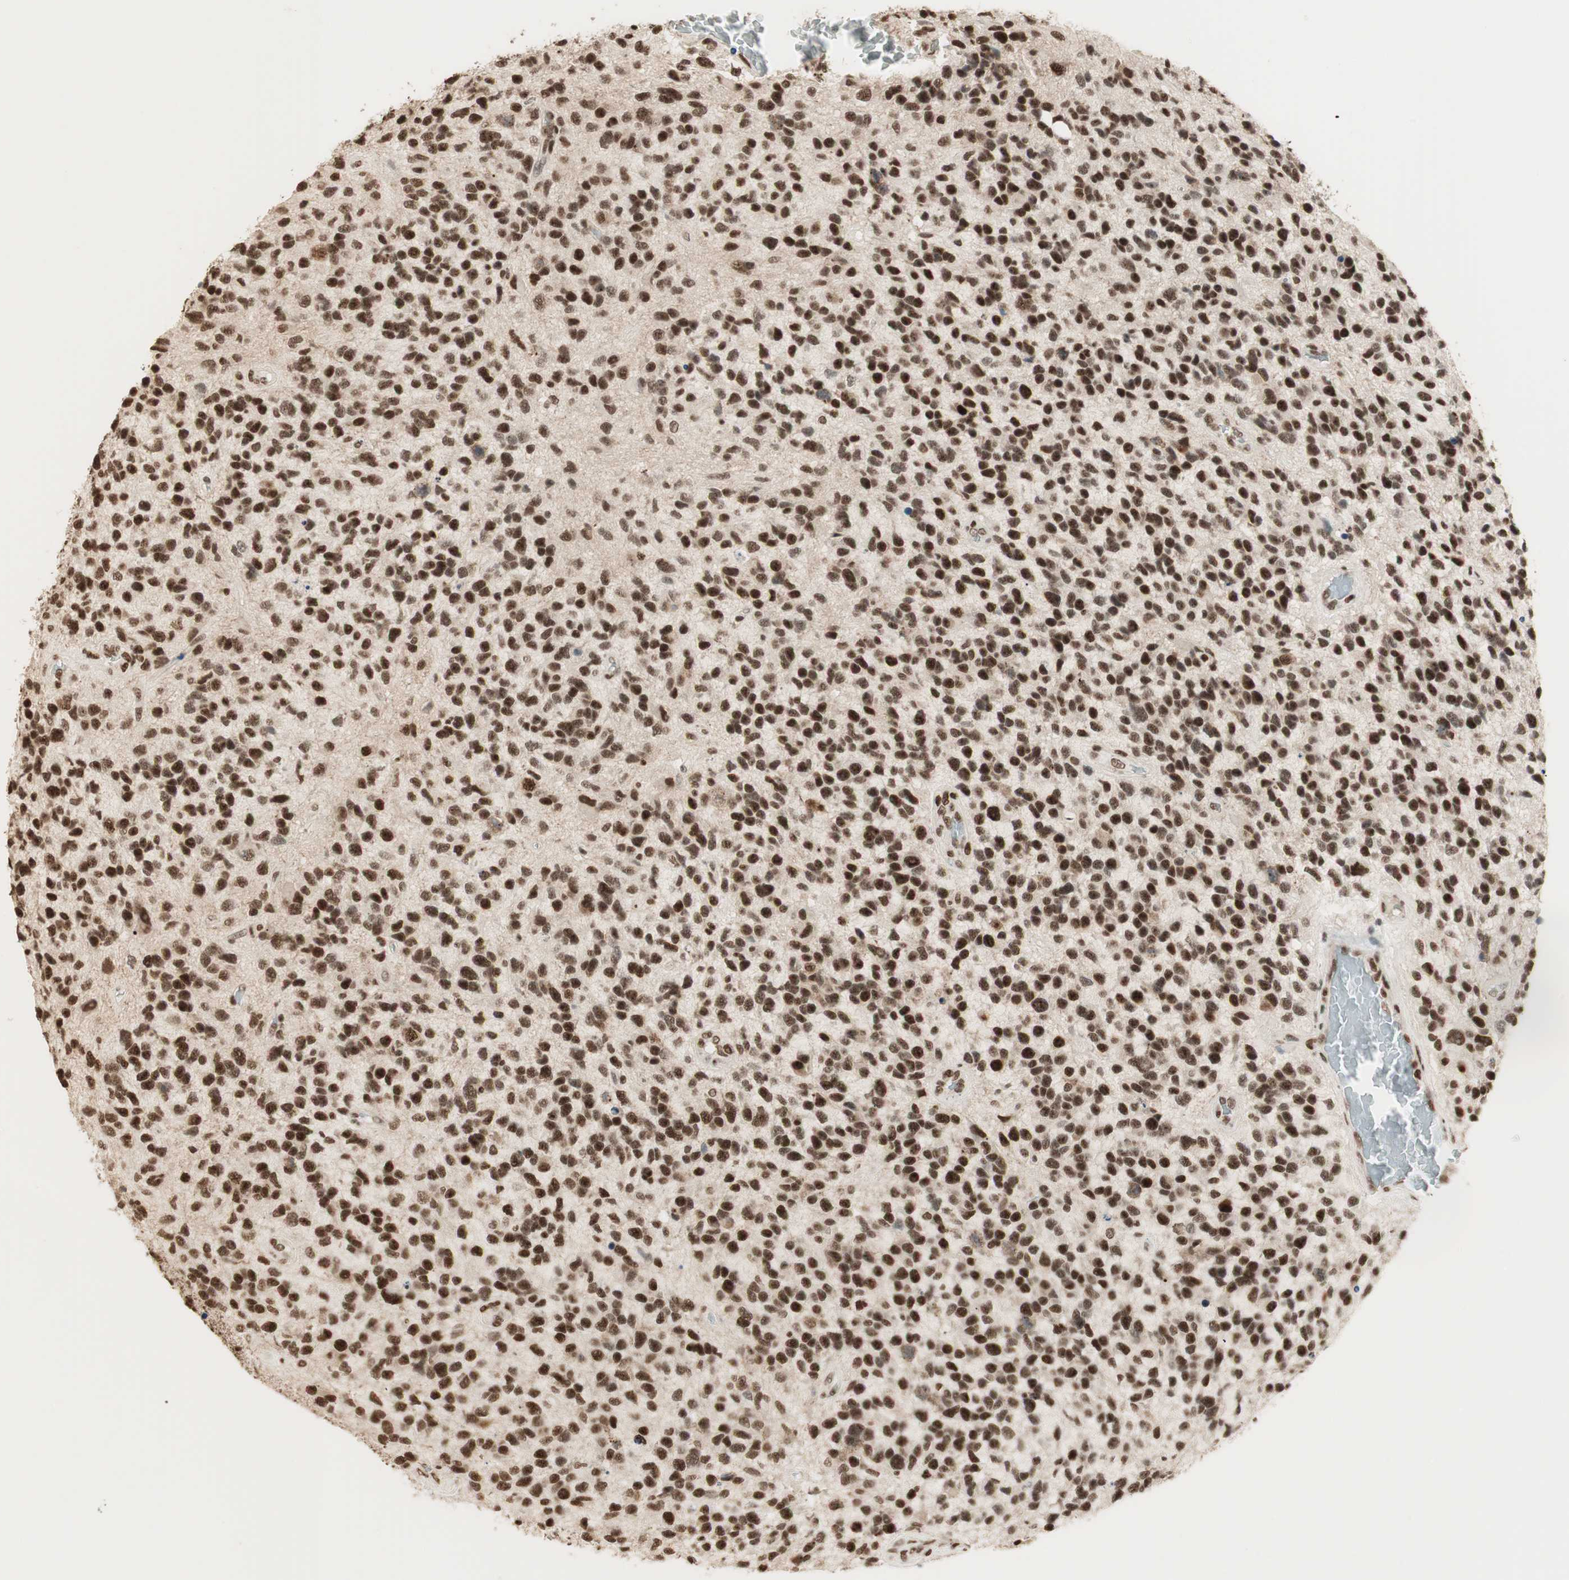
{"staining": {"intensity": "strong", "quantity": ">75%", "location": "nuclear"}, "tissue": "glioma", "cell_type": "Tumor cells", "image_type": "cancer", "snomed": [{"axis": "morphology", "description": "Glioma, malignant, High grade"}, {"axis": "topography", "description": "Brain"}], "caption": "Protein analysis of glioma tissue exhibits strong nuclear staining in about >75% of tumor cells.", "gene": "SMARCE1", "patient": {"sex": "female", "age": 58}}